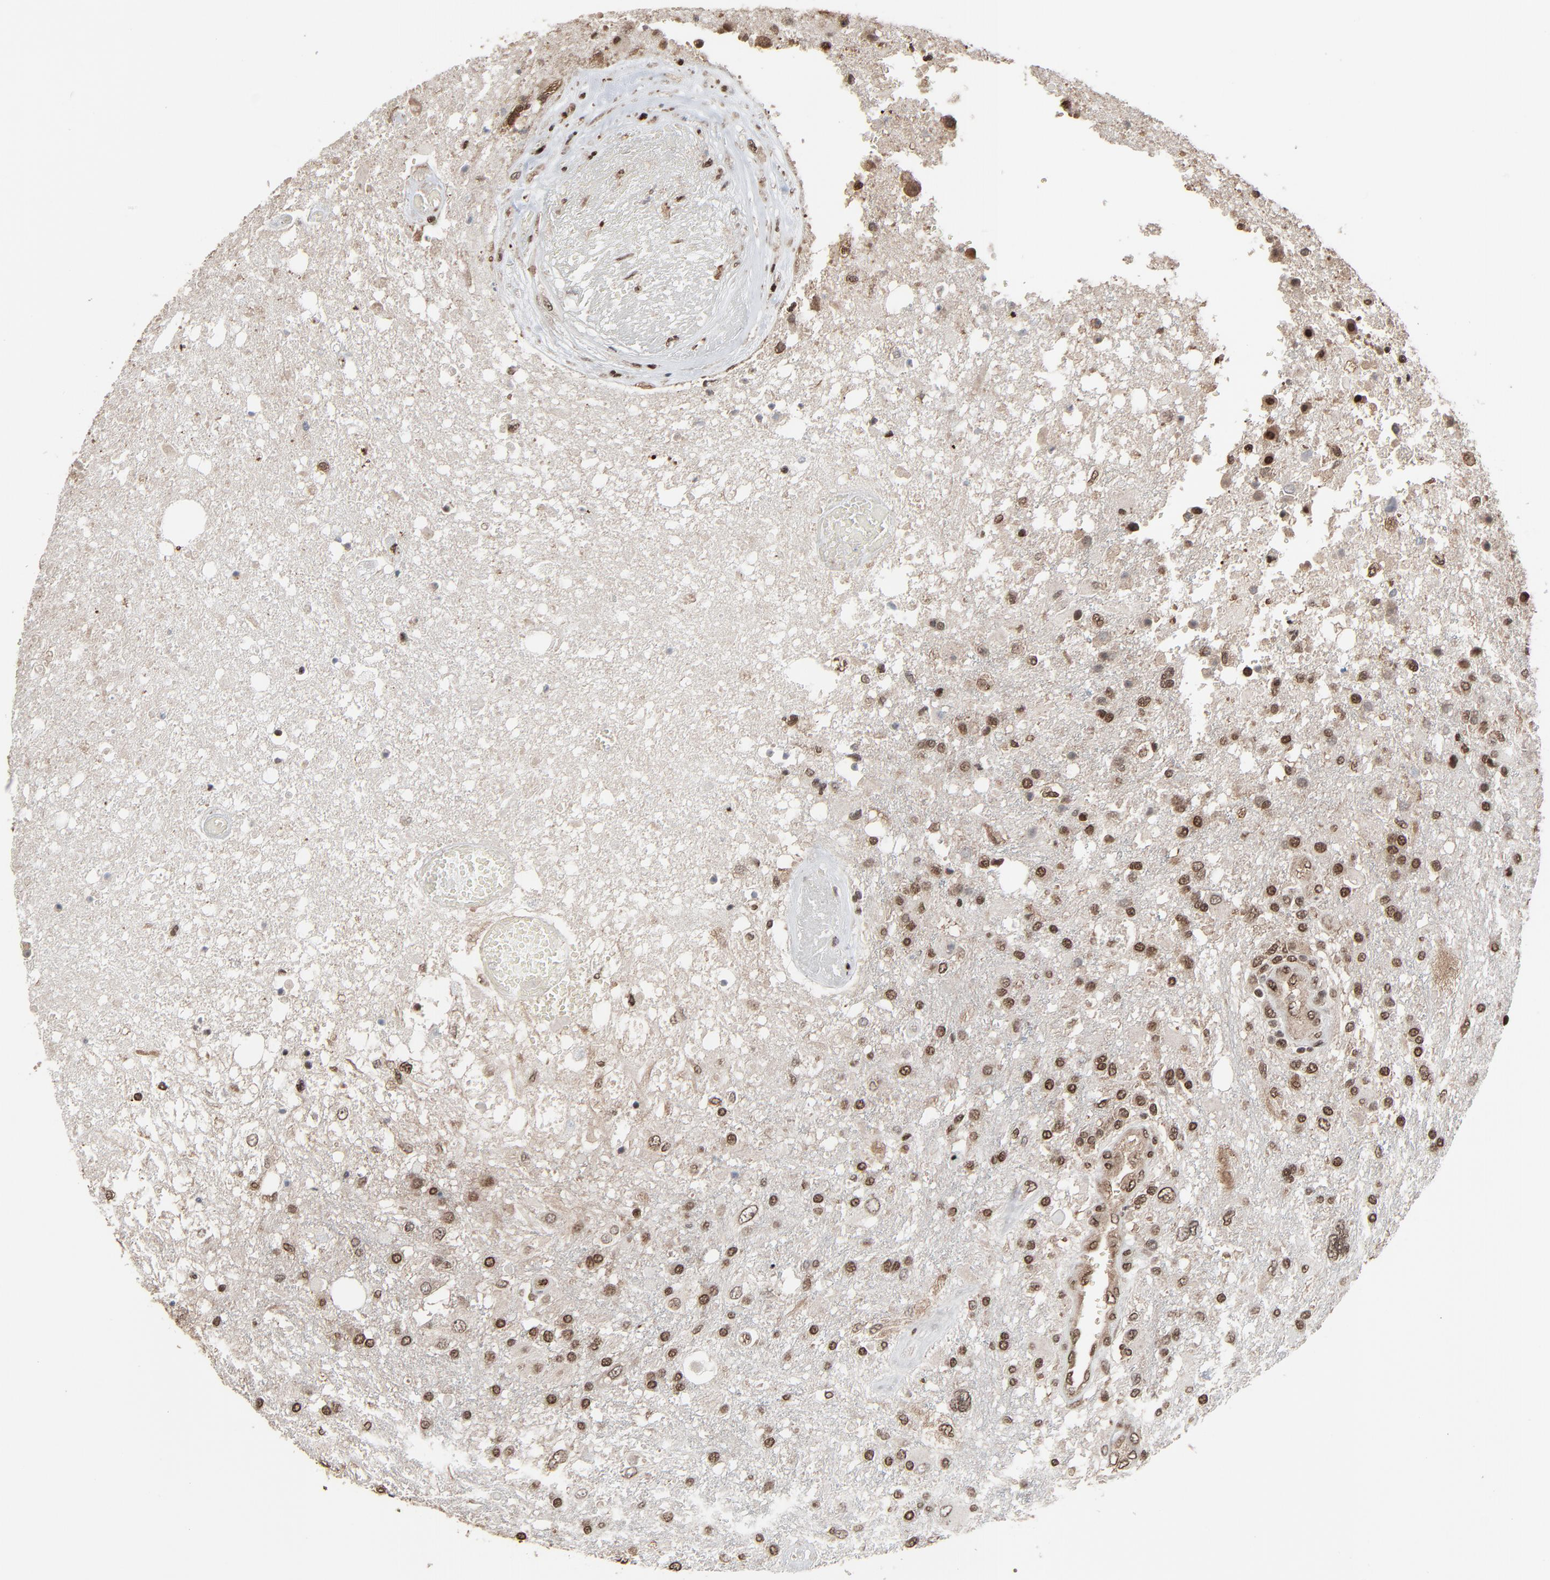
{"staining": {"intensity": "strong", "quantity": ">75%", "location": "cytoplasmic/membranous,nuclear"}, "tissue": "glioma", "cell_type": "Tumor cells", "image_type": "cancer", "snomed": [{"axis": "morphology", "description": "Glioma, malignant, High grade"}, {"axis": "topography", "description": "Cerebral cortex"}], "caption": "Protein staining of high-grade glioma (malignant) tissue displays strong cytoplasmic/membranous and nuclear positivity in approximately >75% of tumor cells.", "gene": "MEIS2", "patient": {"sex": "male", "age": 79}}